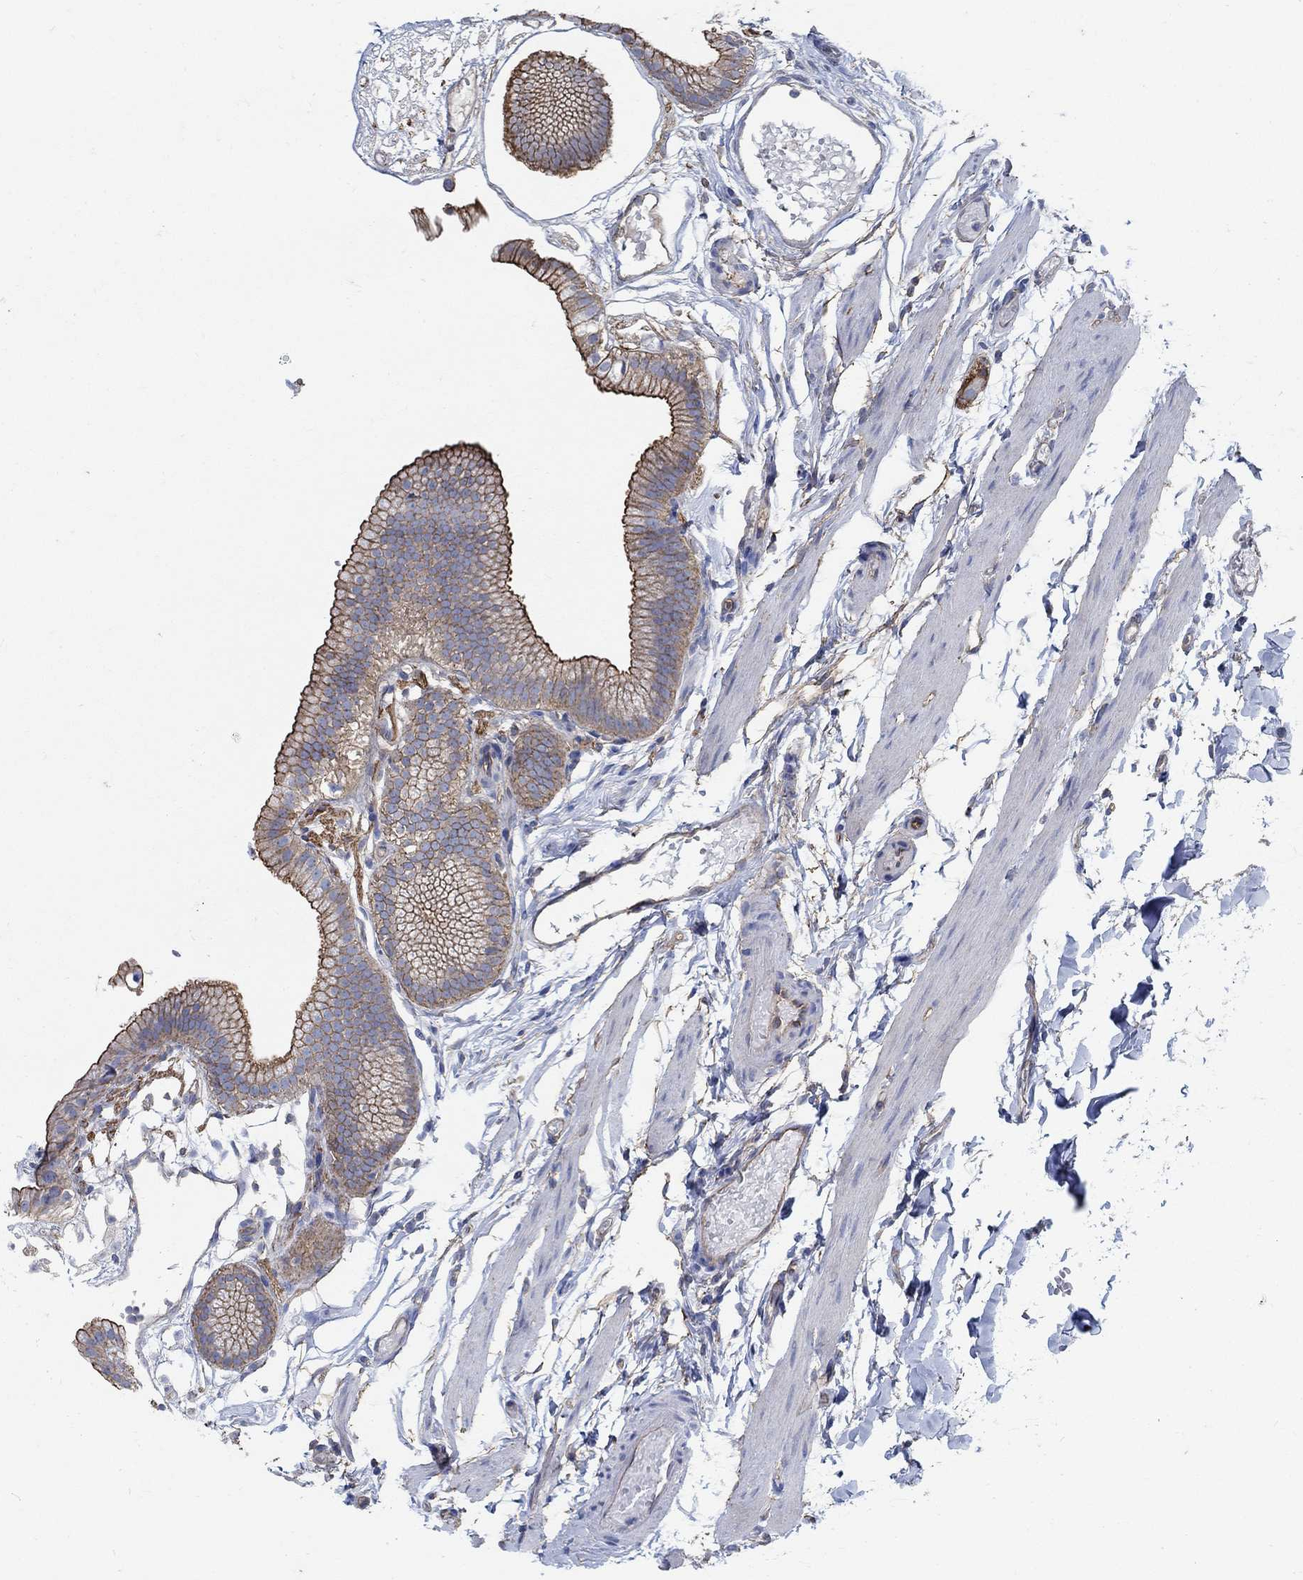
{"staining": {"intensity": "strong", "quantity": ">75%", "location": "cytoplasmic/membranous"}, "tissue": "gallbladder", "cell_type": "Glandular cells", "image_type": "normal", "snomed": [{"axis": "morphology", "description": "Normal tissue, NOS"}, {"axis": "topography", "description": "Gallbladder"}], "caption": "This image displays normal gallbladder stained with immunohistochemistry (IHC) to label a protein in brown. The cytoplasmic/membranous of glandular cells show strong positivity for the protein. Nuclei are counter-stained blue.", "gene": "TMEM198", "patient": {"sex": "female", "age": 45}}